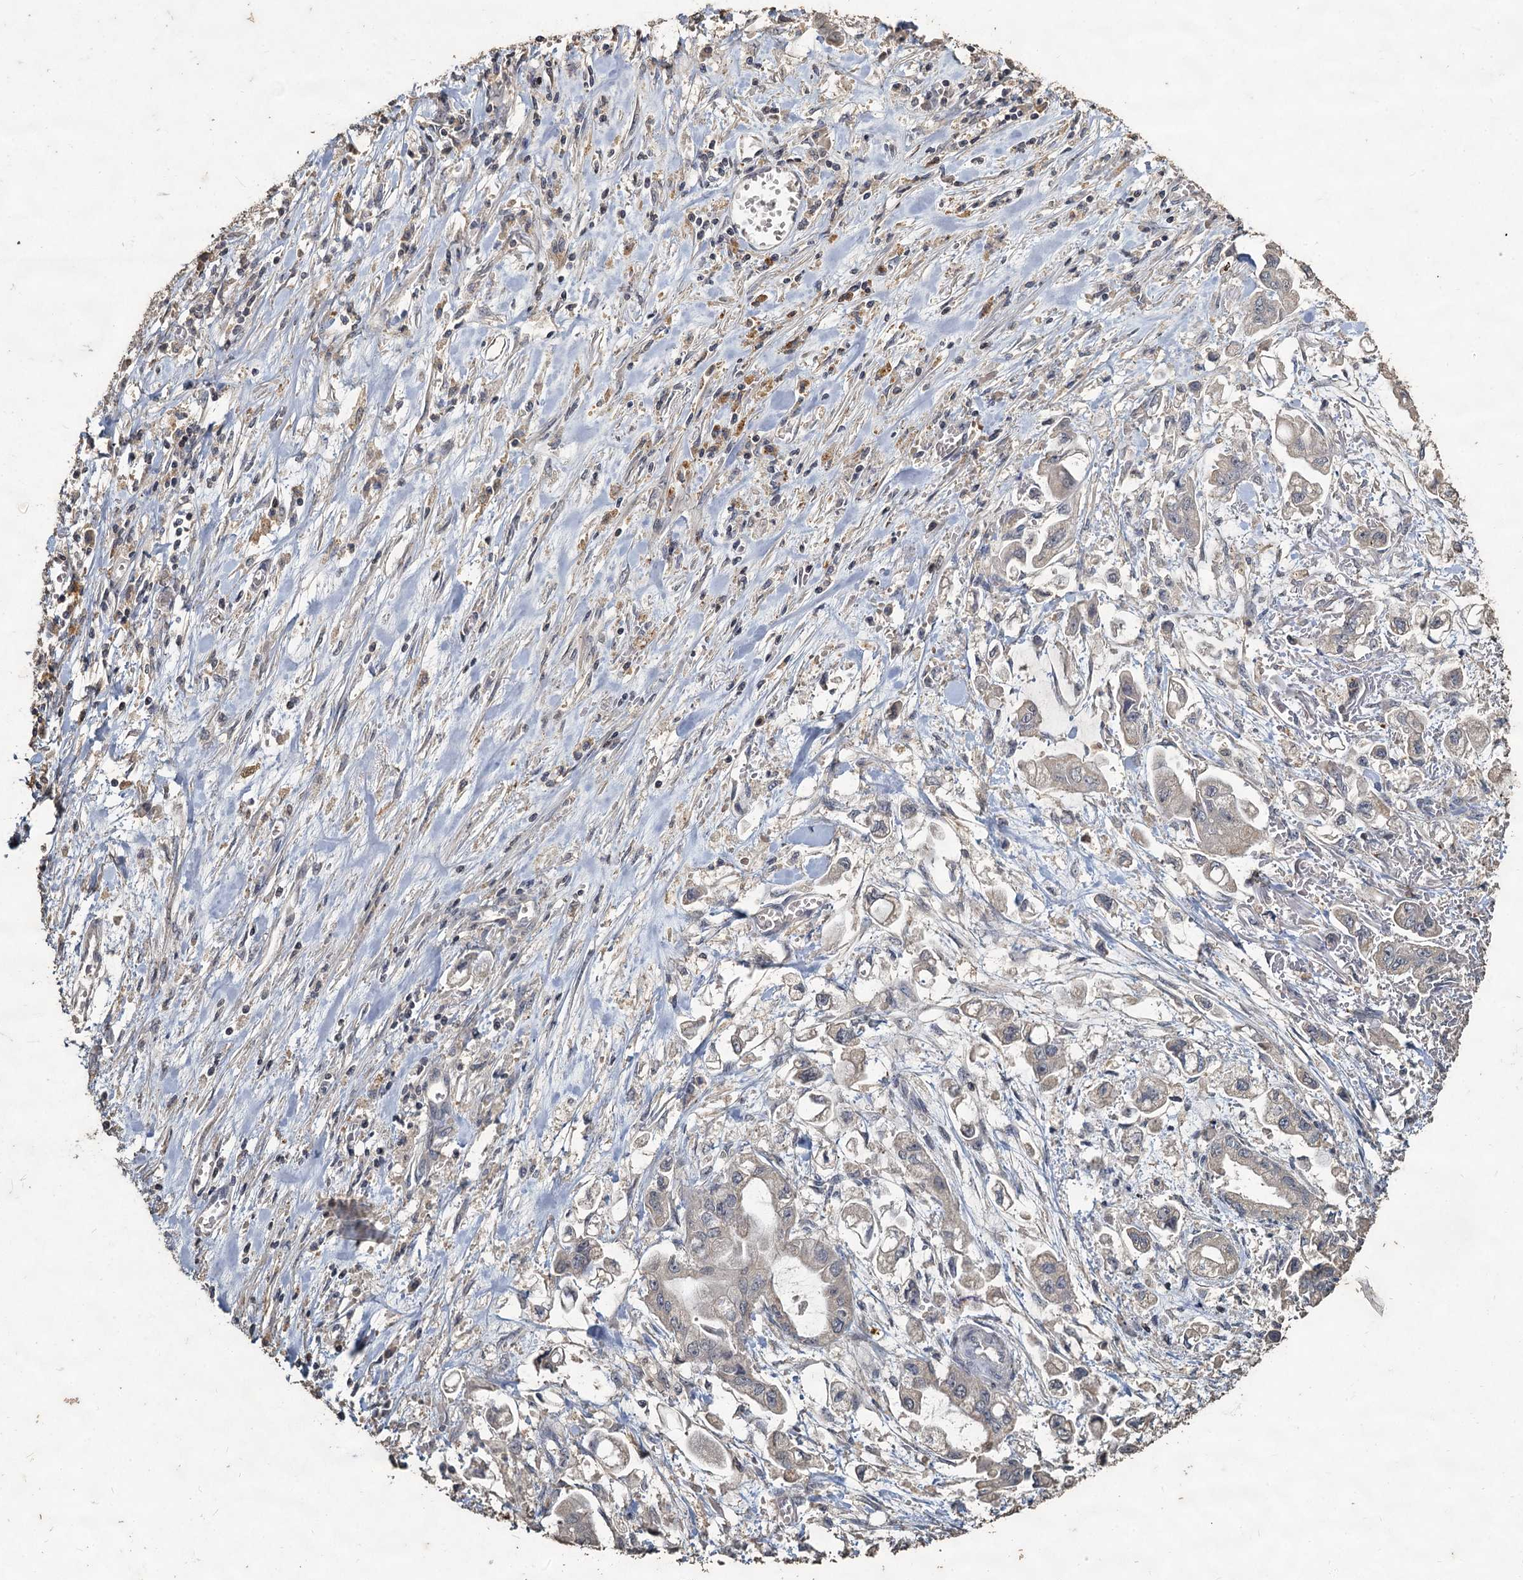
{"staining": {"intensity": "negative", "quantity": "none", "location": "none"}, "tissue": "stomach cancer", "cell_type": "Tumor cells", "image_type": "cancer", "snomed": [{"axis": "morphology", "description": "Adenocarcinoma, NOS"}, {"axis": "topography", "description": "Stomach"}], "caption": "The immunohistochemistry (IHC) micrograph has no significant expression in tumor cells of stomach cancer tissue.", "gene": "CCDC61", "patient": {"sex": "male", "age": 62}}